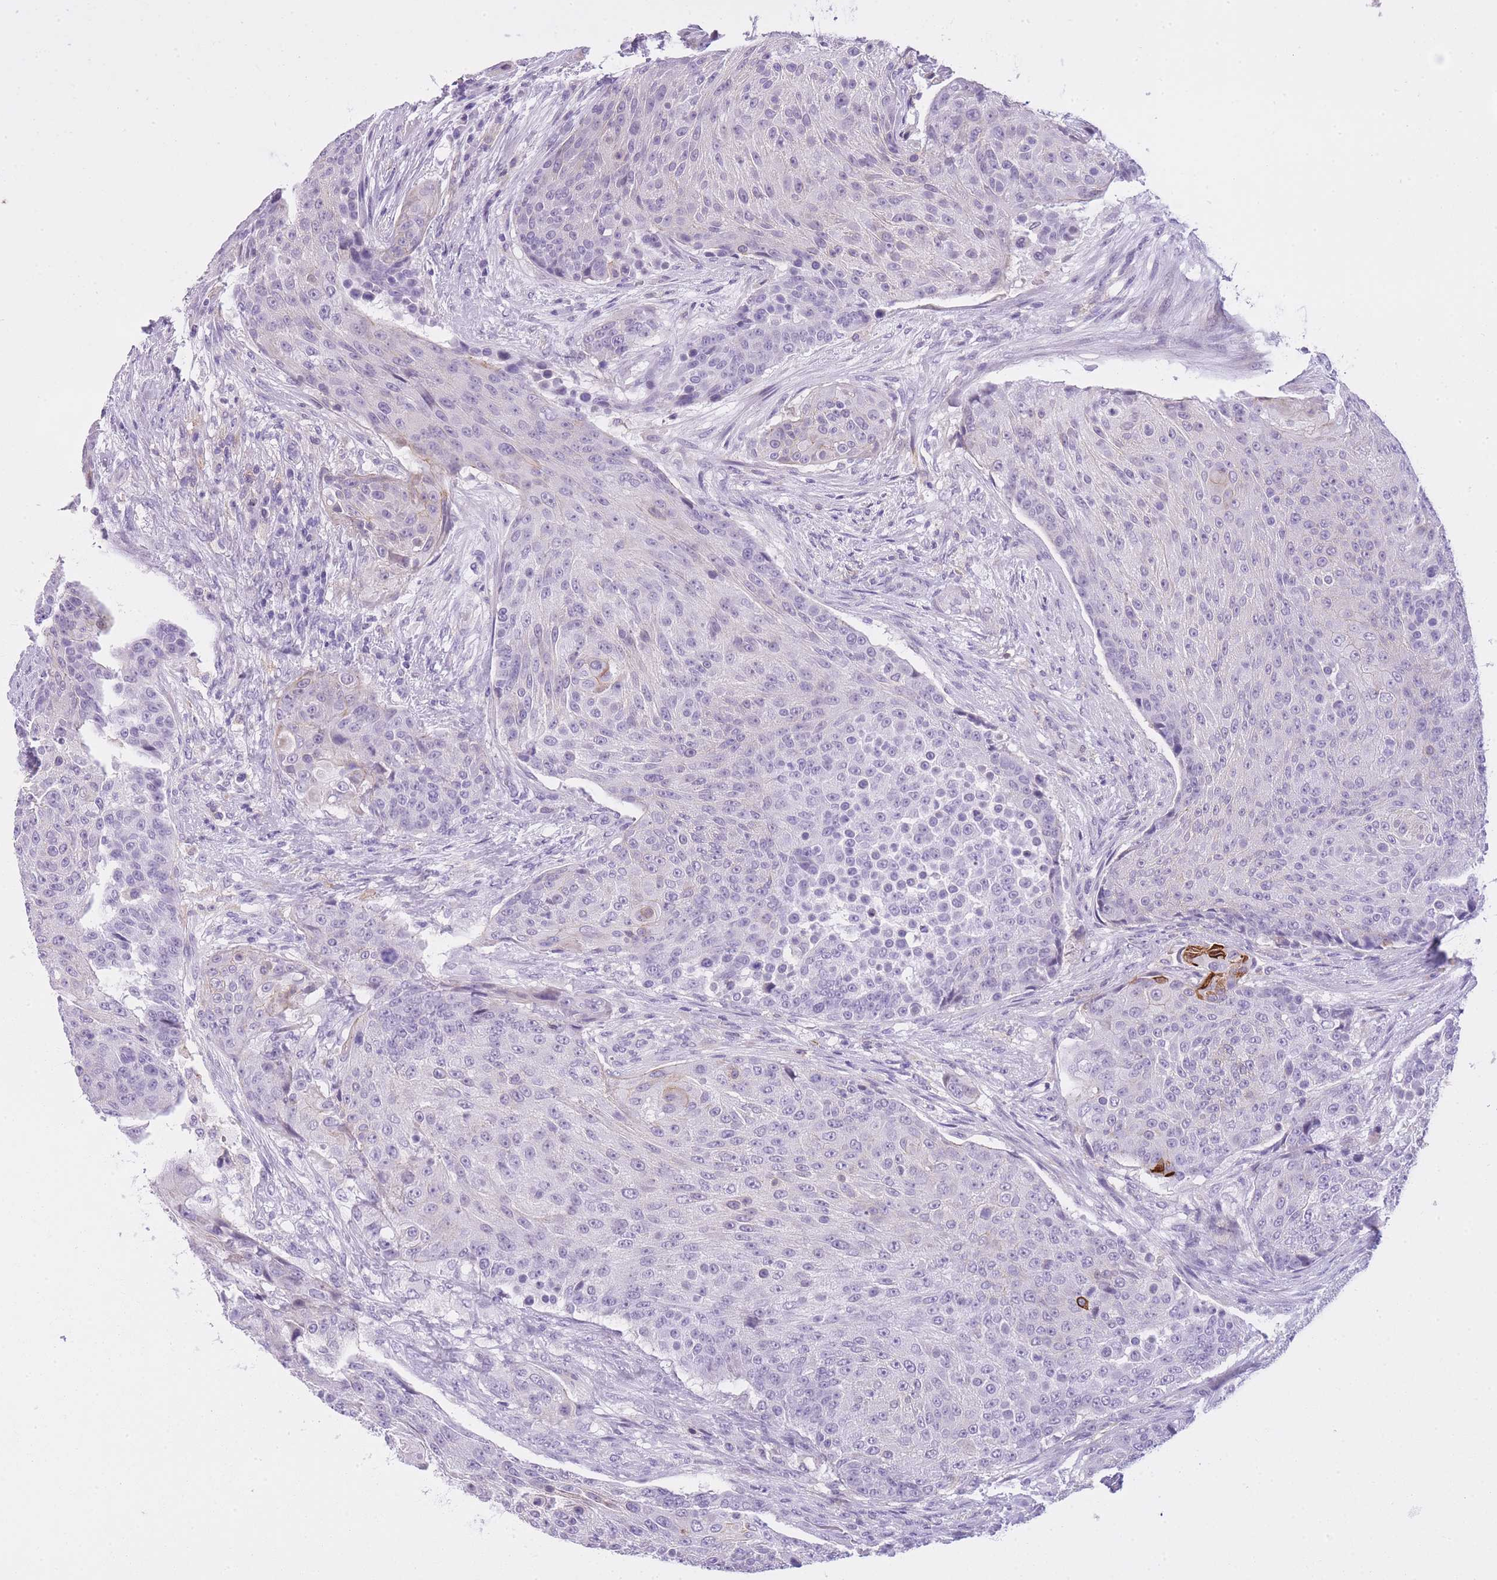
{"staining": {"intensity": "strong", "quantity": "<25%", "location": "cytoplasmic/membranous"}, "tissue": "urothelial cancer", "cell_type": "Tumor cells", "image_type": "cancer", "snomed": [{"axis": "morphology", "description": "Urothelial carcinoma, High grade"}, {"axis": "topography", "description": "Urinary bladder"}], "caption": "IHC (DAB) staining of urothelial cancer demonstrates strong cytoplasmic/membranous protein staining in about <25% of tumor cells. Immunohistochemistry (ihc) stains the protein of interest in brown and the nuclei are stained blue.", "gene": "RADX", "patient": {"sex": "female", "age": 63}}